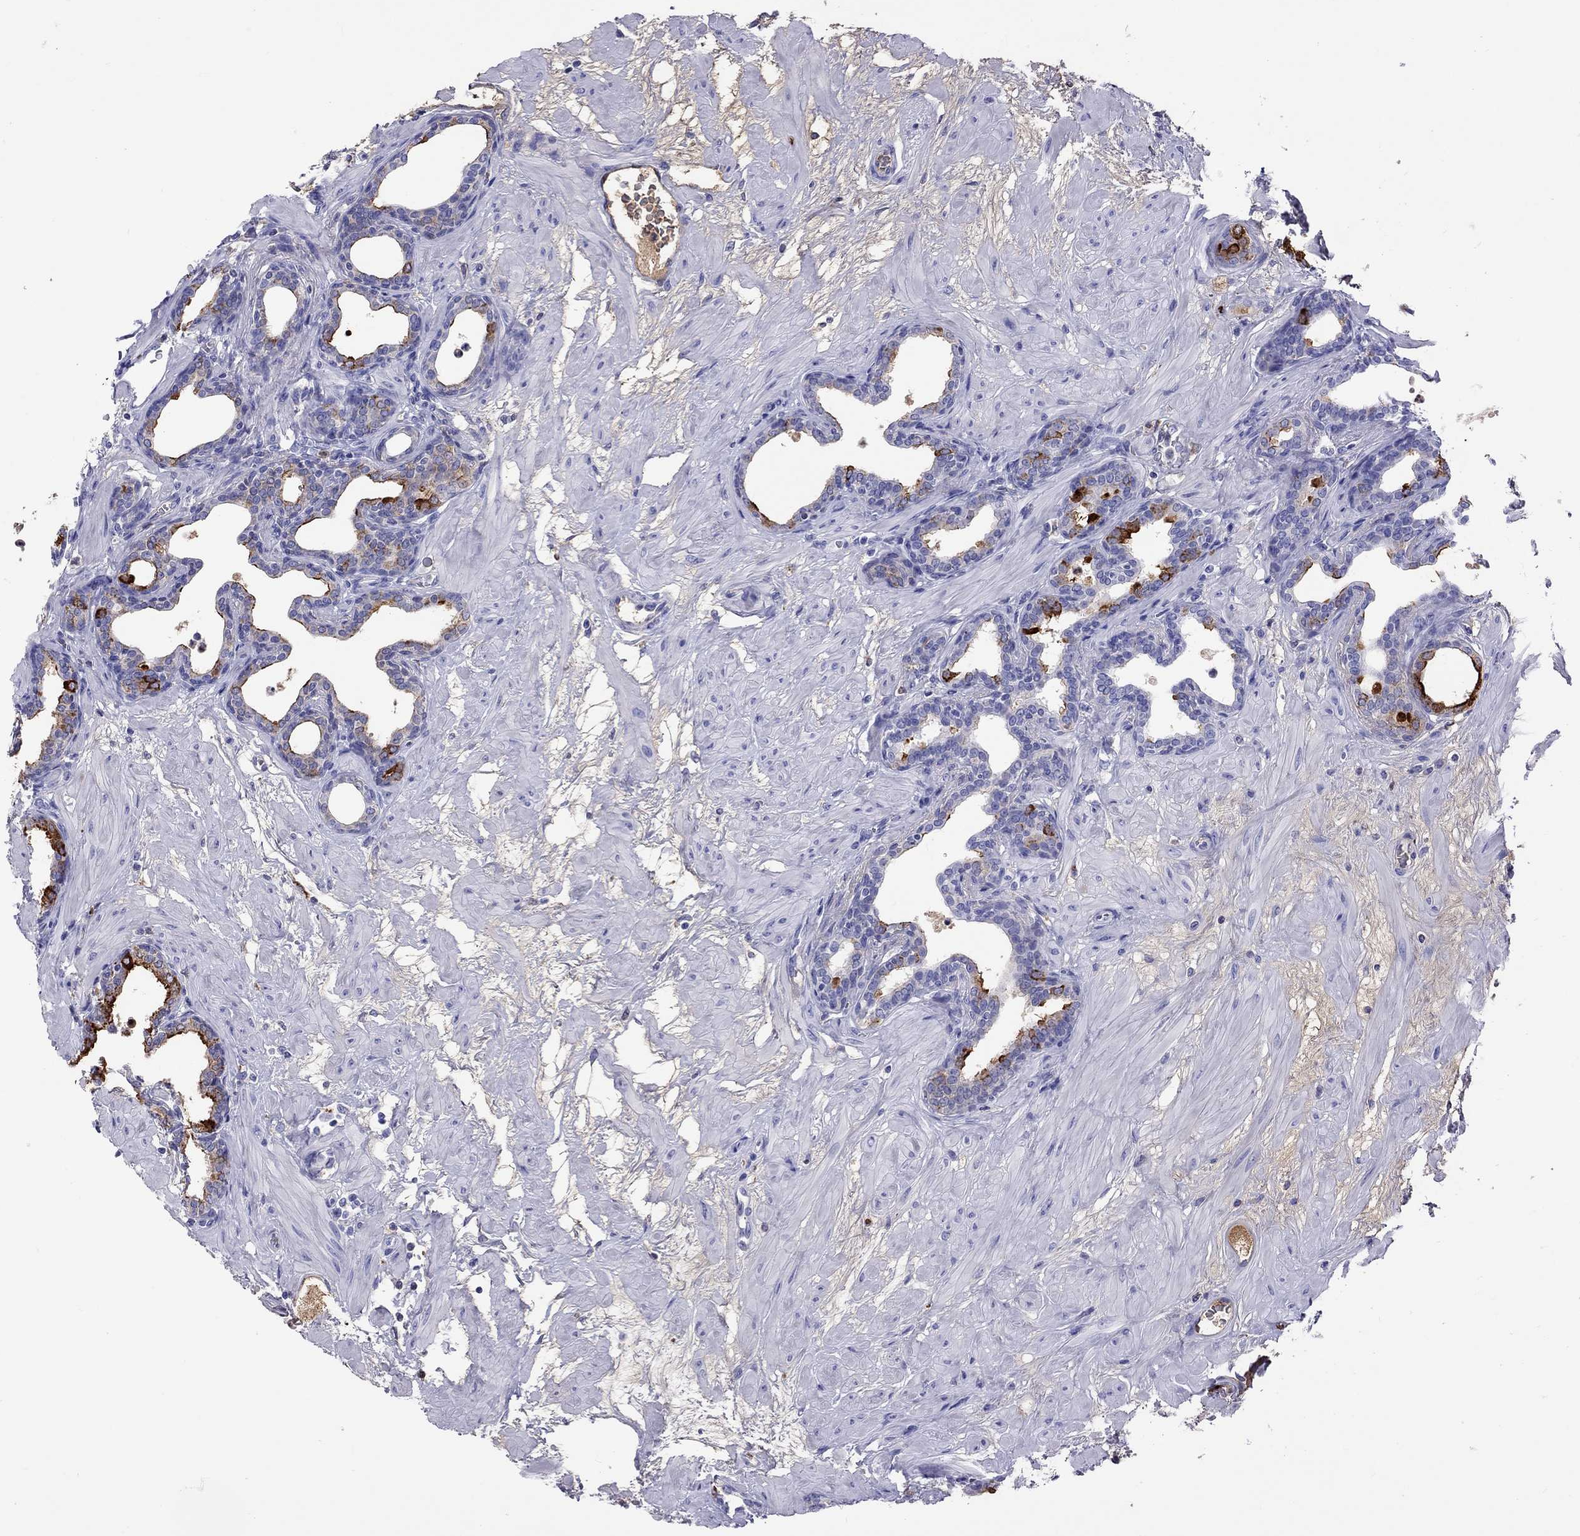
{"staining": {"intensity": "strong", "quantity": "<25%", "location": "cytoplasmic/membranous"}, "tissue": "prostate", "cell_type": "Glandular cells", "image_type": "normal", "snomed": [{"axis": "morphology", "description": "Normal tissue, NOS"}, {"axis": "topography", "description": "Prostate"}], "caption": "High-magnification brightfield microscopy of benign prostate stained with DAB (3,3'-diaminobenzidine) (brown) and counterstained with hematoxylin (blue). glandular cells exhibit strong cytoplasmic/membranous expression is seen in about<25% of cells.", "gene": "SERPINA3", "patient": {"sex": "male", "age": 37}}